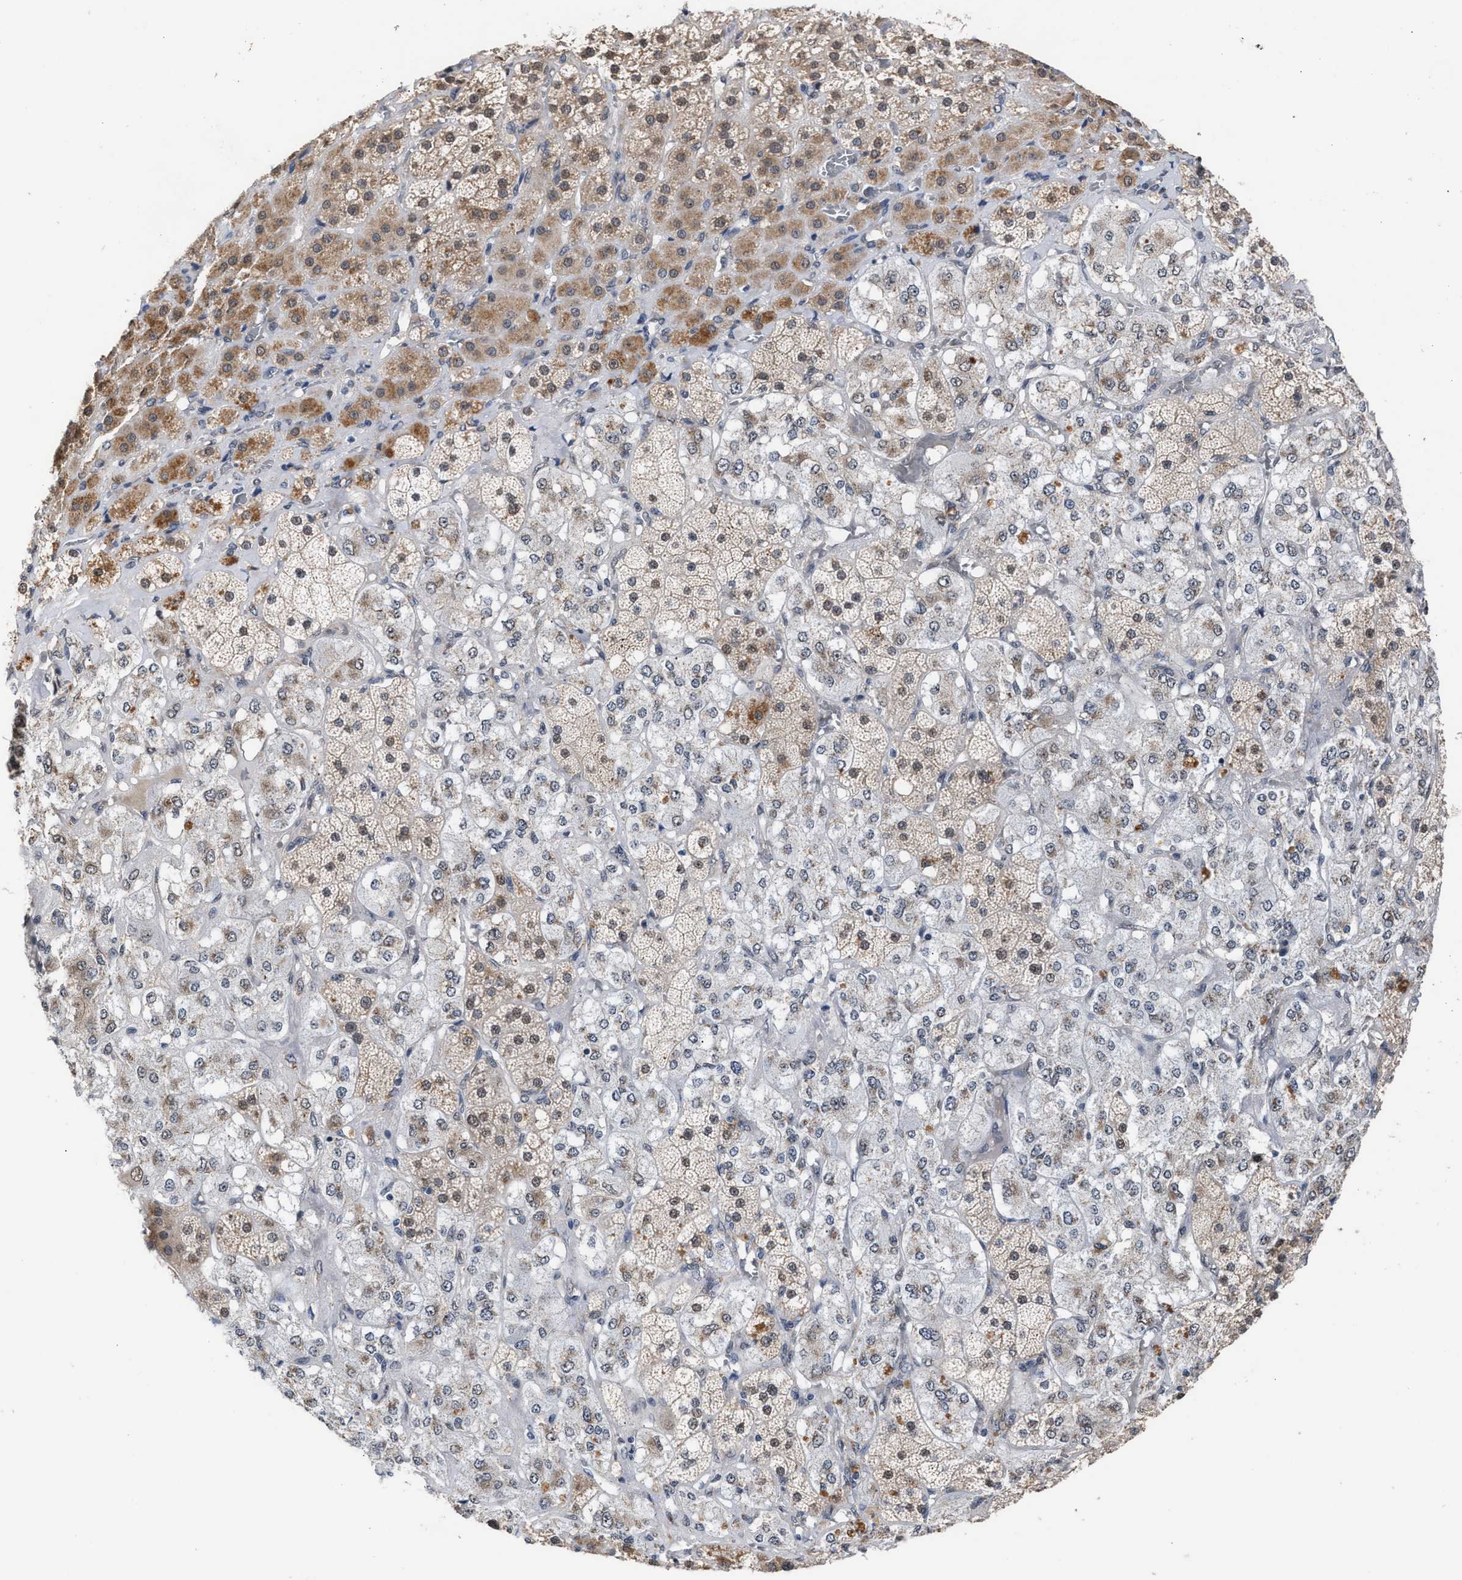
{"staining": {"intensity": "moderate", "quantity": "25%-75%", "location": "cytoplasmic/membranous"}, "tissue": "adrenal gland", "cell_type": "Glandular cells", "image_type": "normal", "snomed": [{"axis": "morphology", "description": "Normal tissue, NOS"}, {"axis": "topography", "description": "Adrenal gland"}], "caption": "A high-resolution image shows immunohistochemistry staining of benign adrenal gland, which reveals moderate cytoplasmic/membranous expression in approximately 25%-75% of glandular cells. The protein of interest is stained brown, and the nuclei are stained in blue (DAB (3,3'-diaminobenzidine) IHC with brightfield microscopy, high magnification).", "gene": "MKNK2", "patient": {"sex": "male", "age": 57}}